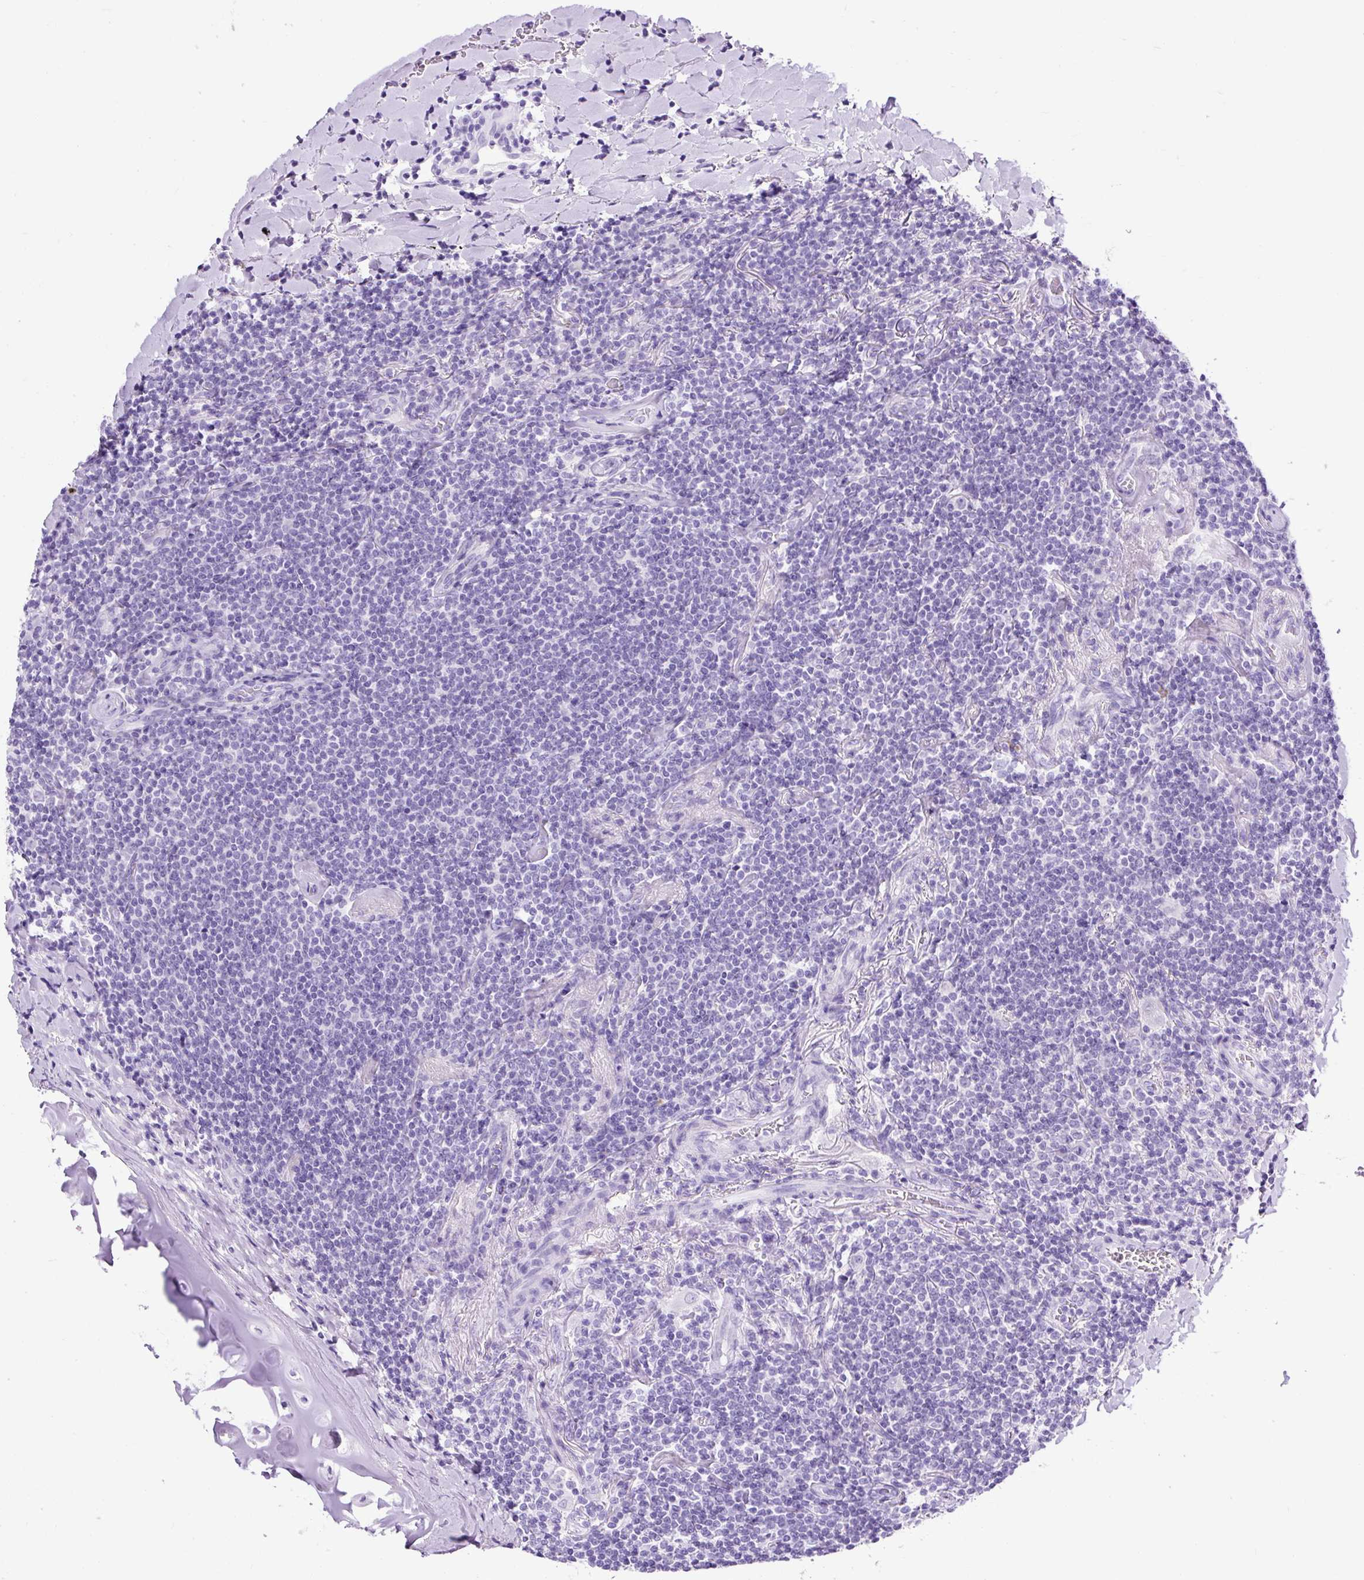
{"staining": {"intensity": "negative", "quantity": "none", "location": "none"}, "tissue": "lymphoma", "cell_type": "Tumor cells", "image_type": "cancer", "snomed": [{"axis": "morphology", "description": "Malignant lymphoma, non-Hodgkin's type, Low grade"}, {"axis": "topography", "description": "Lung"}], "caption": "Immunohistochemistry (IHC) histopathology image of human lymphoma stained for a protein (brown), which displays no staining in tumor cells.", "gene": "PDIA2", "patient": {"sex": "female", "age": 71}}